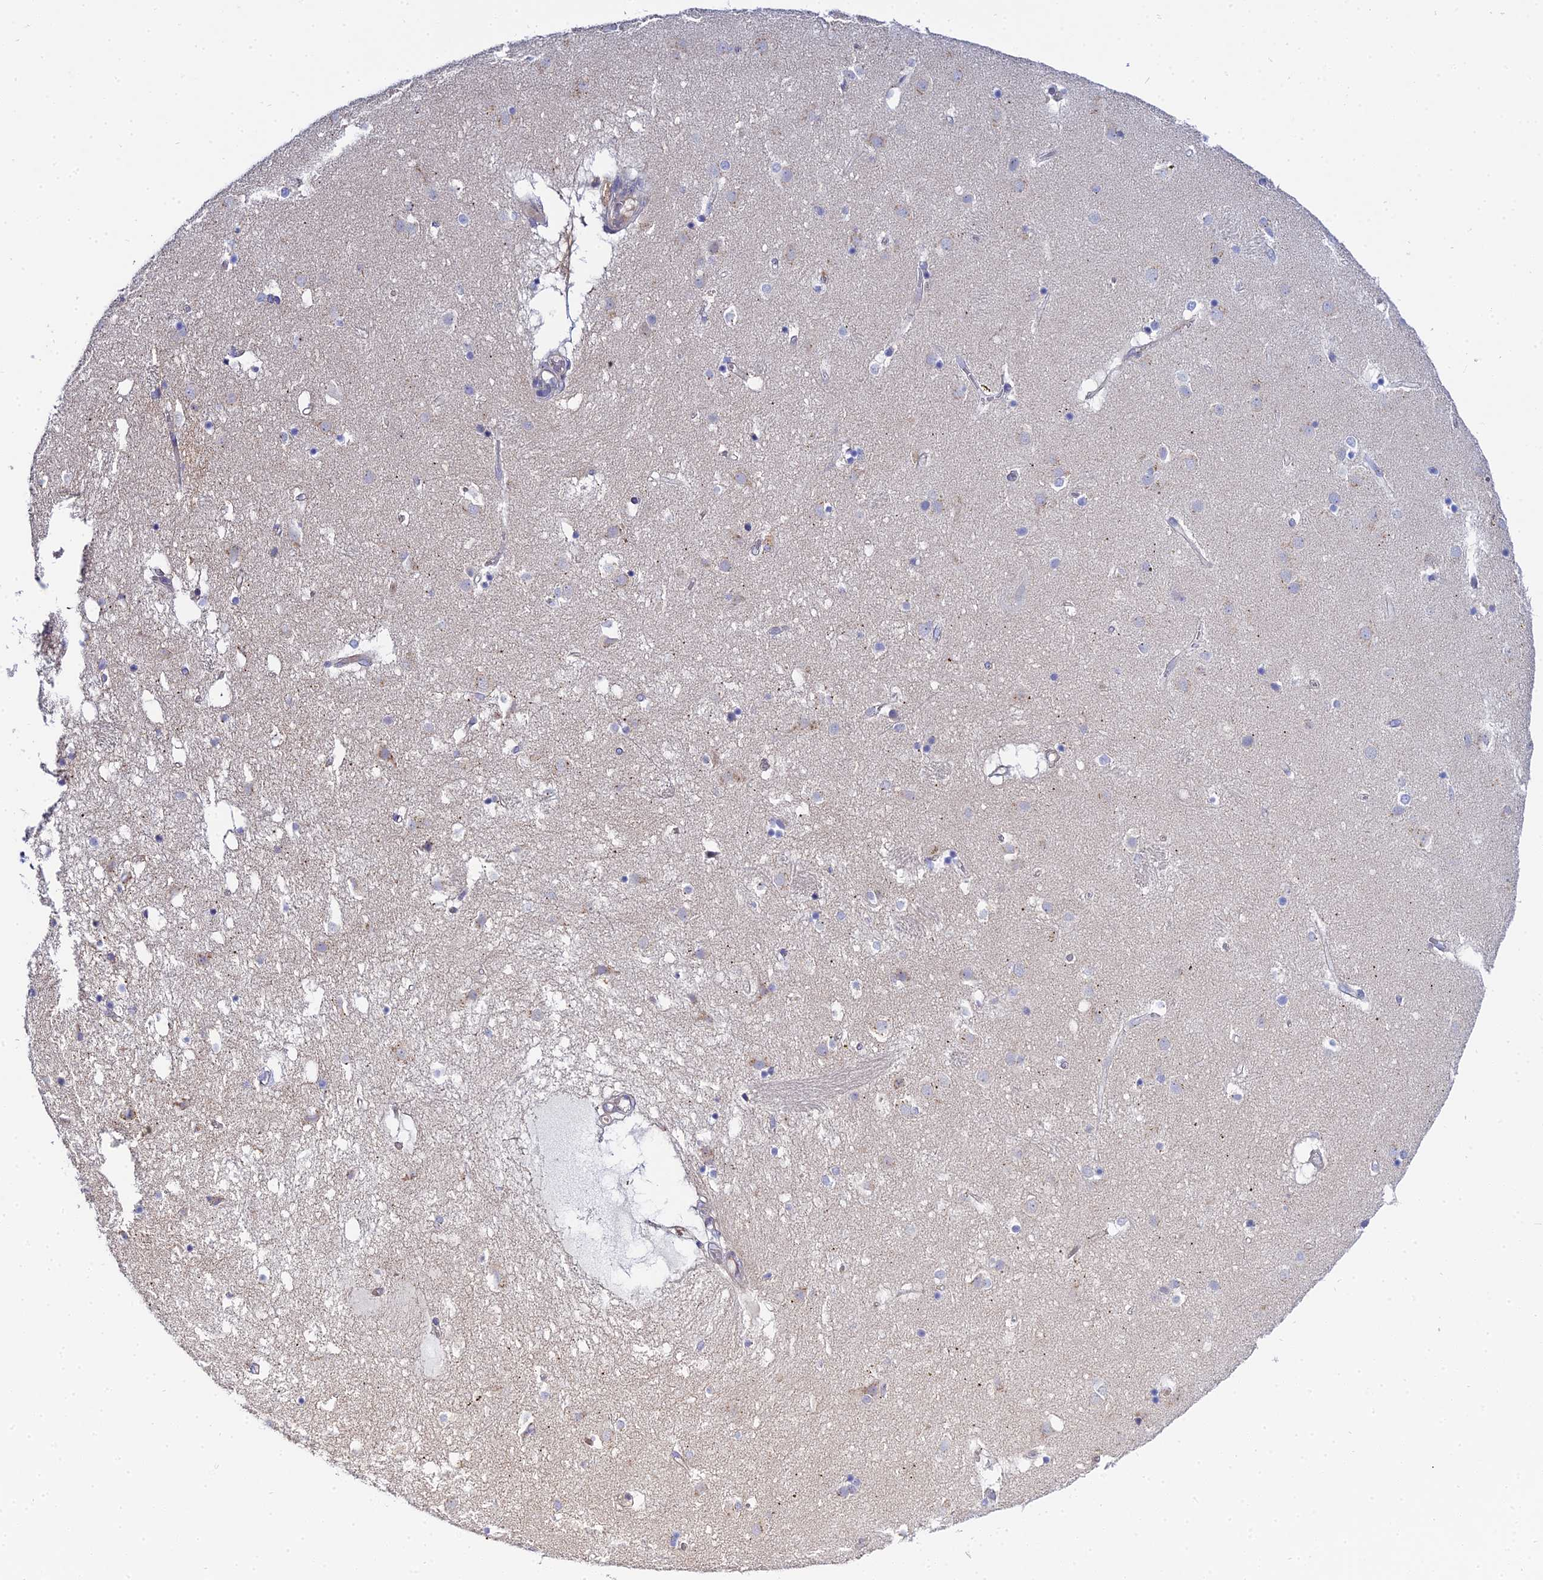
{"staining": {"intensity": "negative", "quantity": "none", "location": "none"}, "tissue": "caudate", "cell_type": "Glial cells", "image_type": "normal", "snomed": [{"axis": "morphology", "description": "Normal tissue, NOS"}, {"axis": "topography", "description": "Lateral ventricle wall"}], "caption": "The image displays no significant positivity in glial cells of caudate.", "gene": "APOBEC3H", "patient": {"sex": "male", "age": 70}}